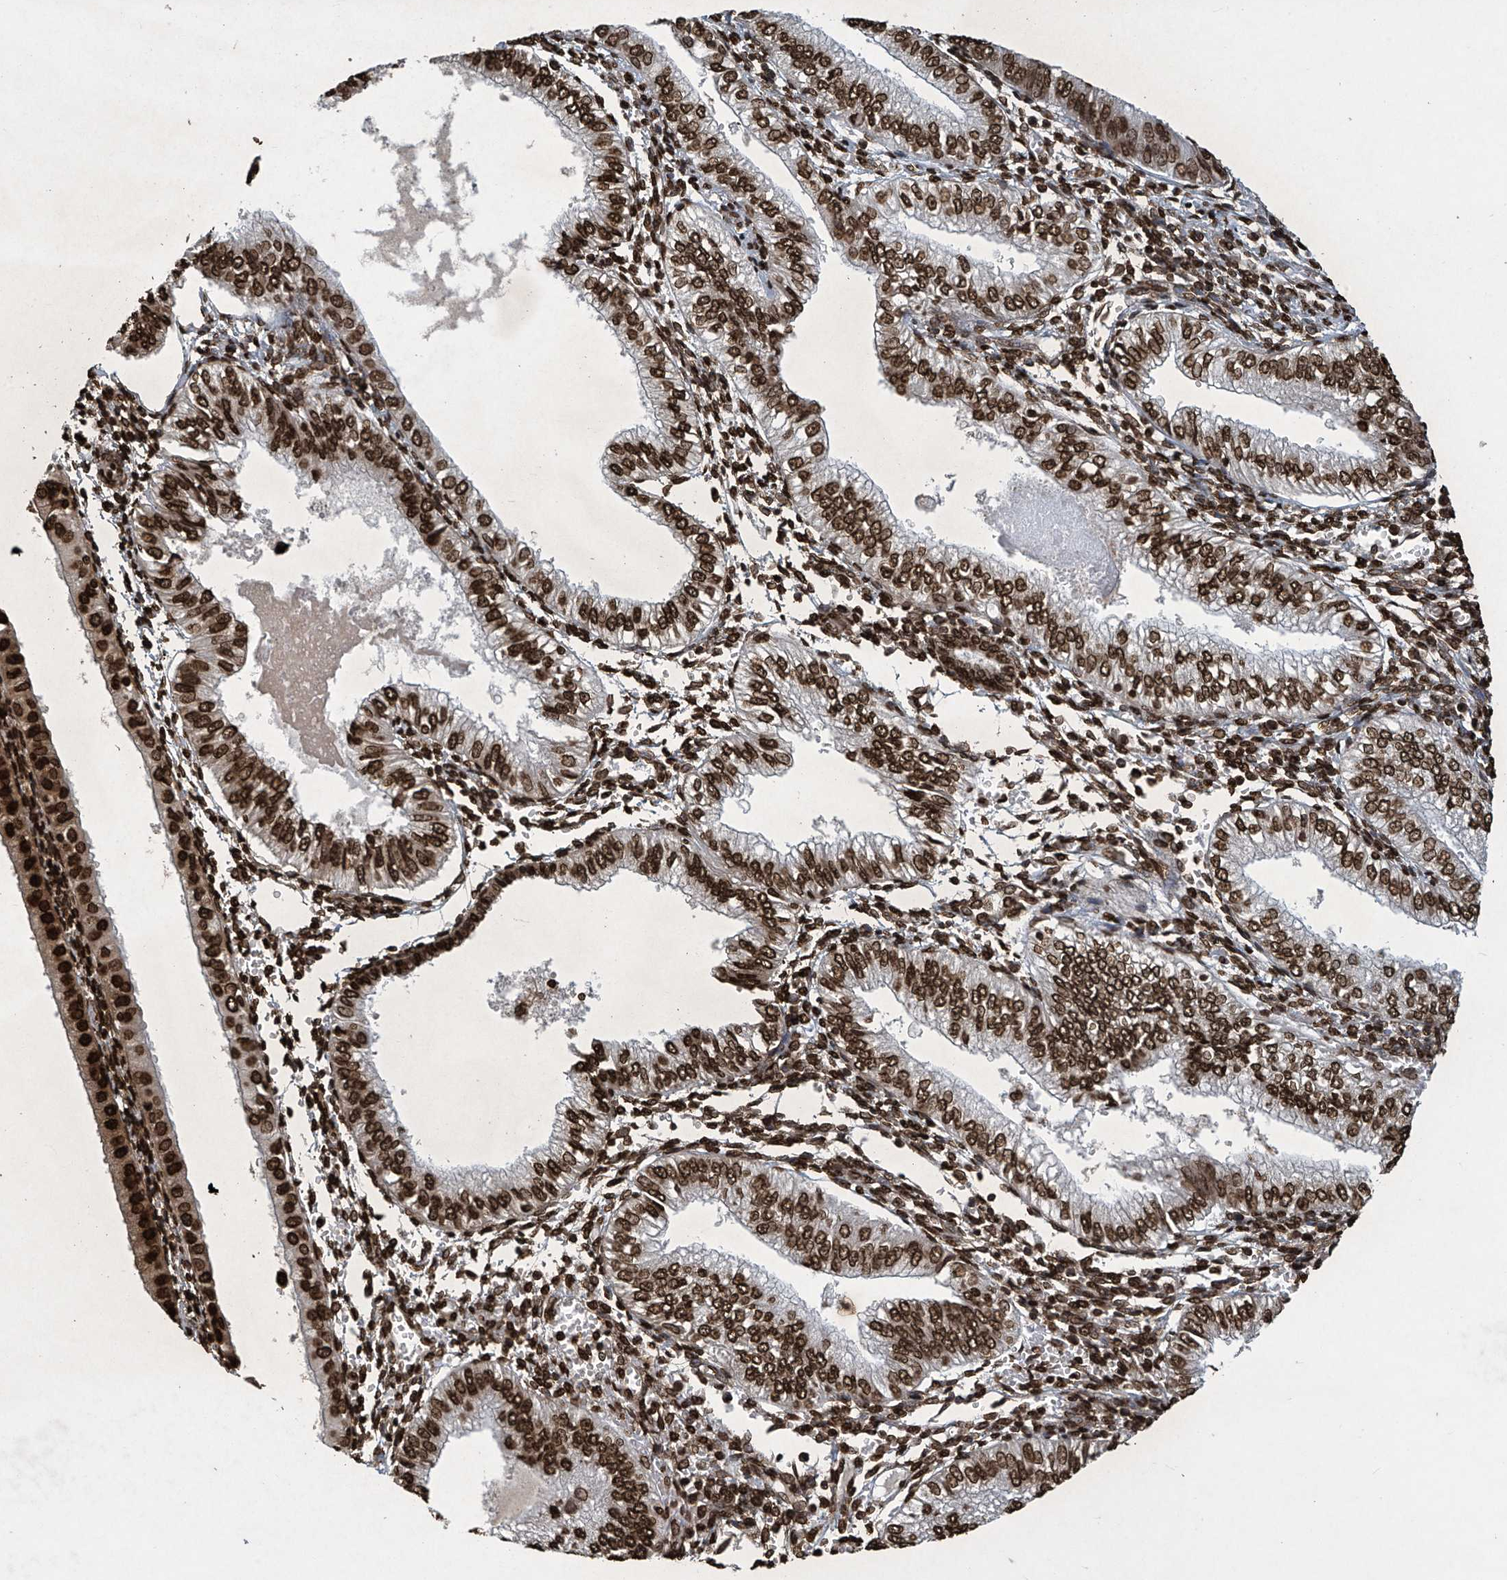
{"staining": {"intensity": "strong", "quantity": ">75%", "location": "nuclear"}, "tissue": "endometrial cancer", "cell_type": "Tumor cells", "image_type": "cancer", "snomed": [{"axis": "morphology", "description": "Adenocarcinoma, NOS"}, {"axis": "topography", "description": "Endometrium"}], "caption": "IHC staining of endometrial cancer (adenocarcinoma), which demonstrates high levels of strong nuclear staining in approximately >75% of tumor cells indicating strong nuclear protein expression. The staining was performed using DAB (brown) for protein detection and nuclei were counterstained in hematoxylin (blue).", "gene": "H3-3A", "patient": {"sex": "female", "age": 53}}